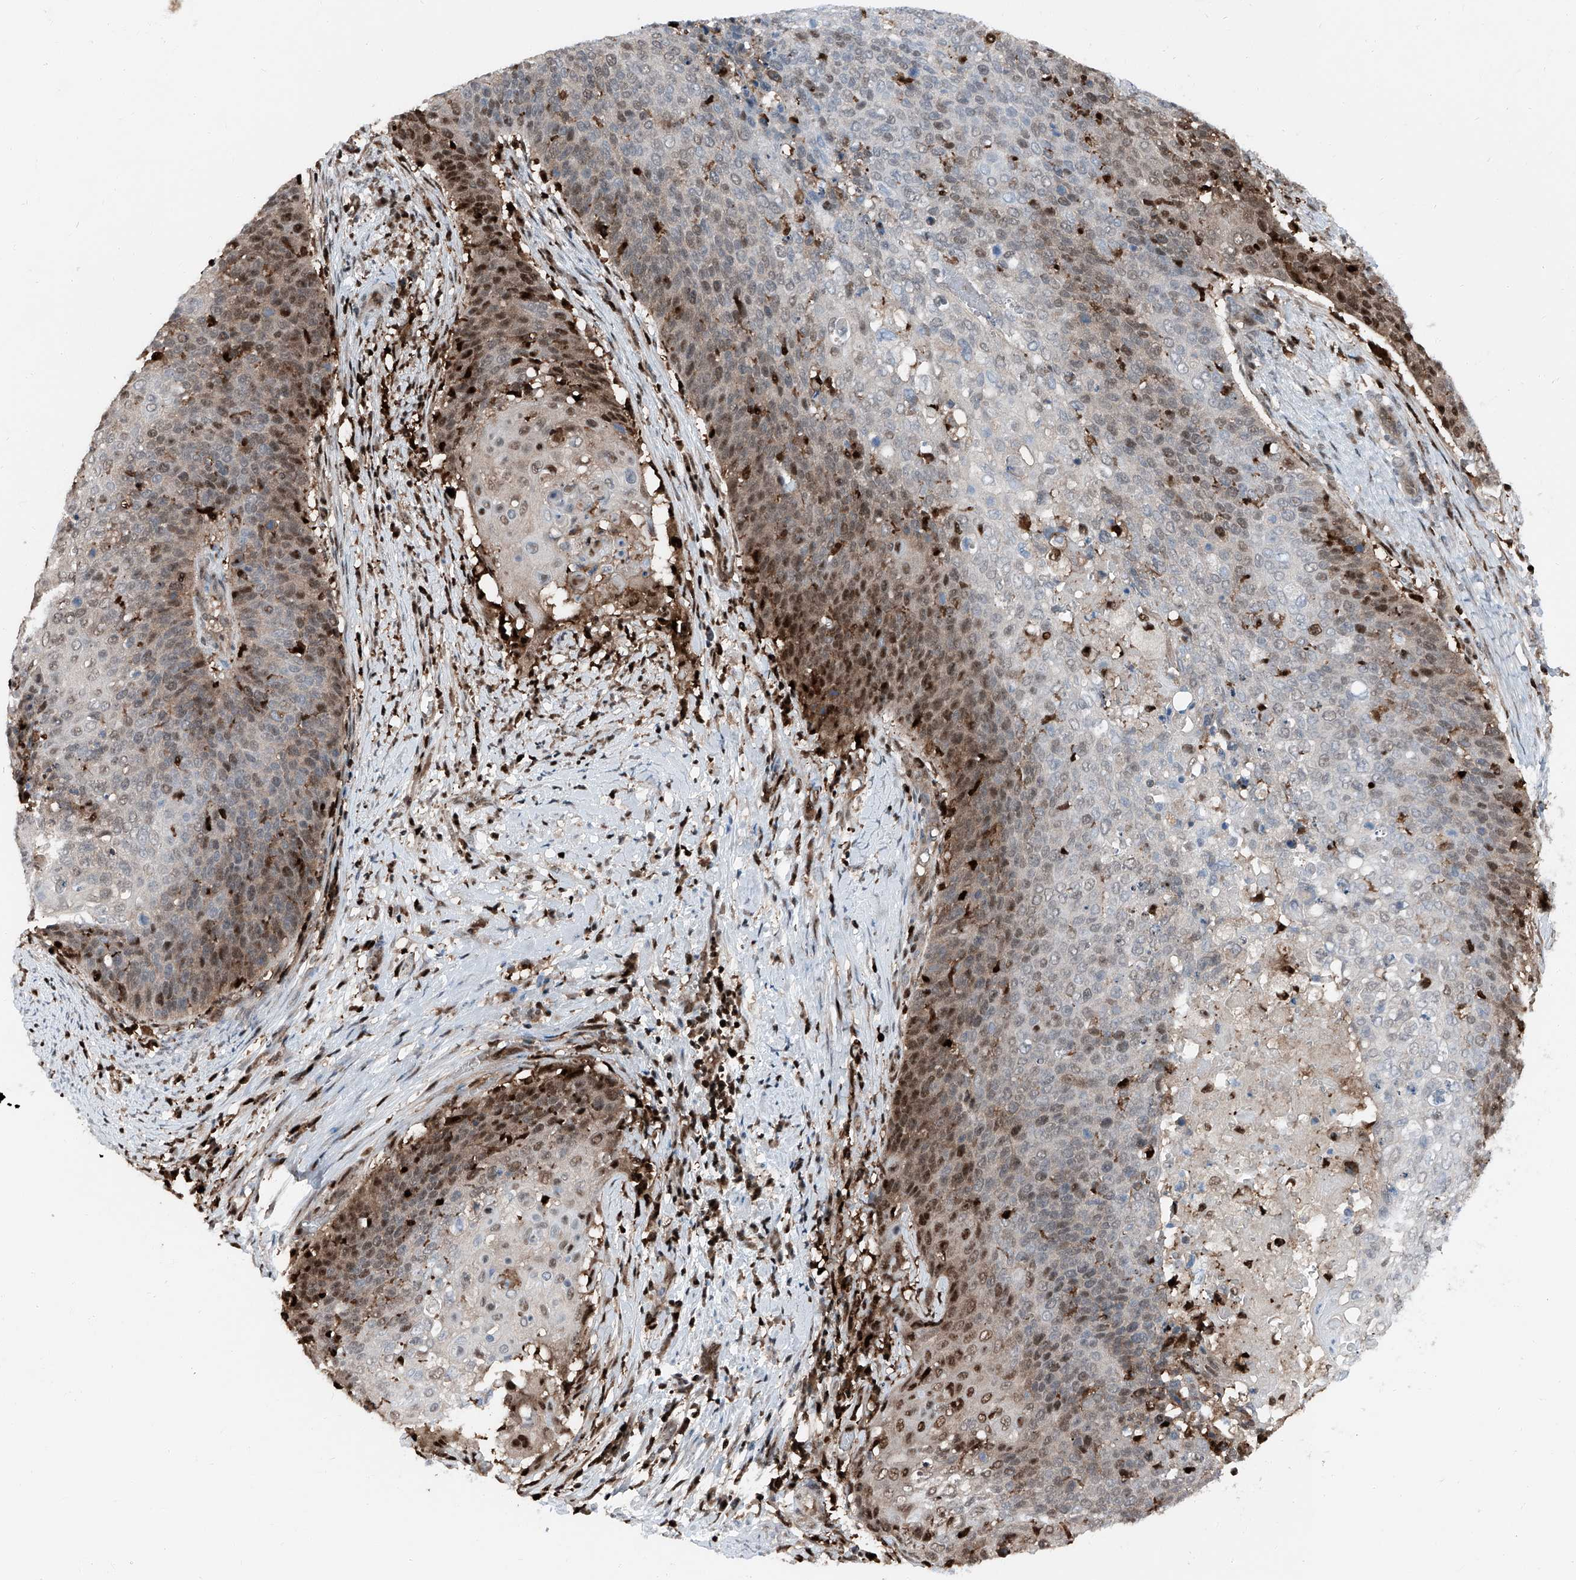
{"staining": {"intensity": "moderate", "quantity": "25%-75%", "location": "nuclear"}, "tissue": "cervical cancer", "cell_type": "Tumor cells", "image_type": "cancer", "snomed": [{"axis": "morphology", "description": "Squamous cell carcinoma, NOS"}, {"axis": "topography", "description": "Cervix"}], "caption": "DAB (3,3'-diaminobenzidine) immunohistochemical staining of human cervical squamous cell carcinoma reveals moderate nuclear protein staining in approximately 25%-75% of tumor cells. The staining was performed using DAB (3,3'-diaminobenzidine) to visualize the protein expression in brown, while the nuclei were stained in blue with hematoxylin (Magnification: 20x).", "gene": "PSMB10", "patient": {"sex": "female", "age": 39}}